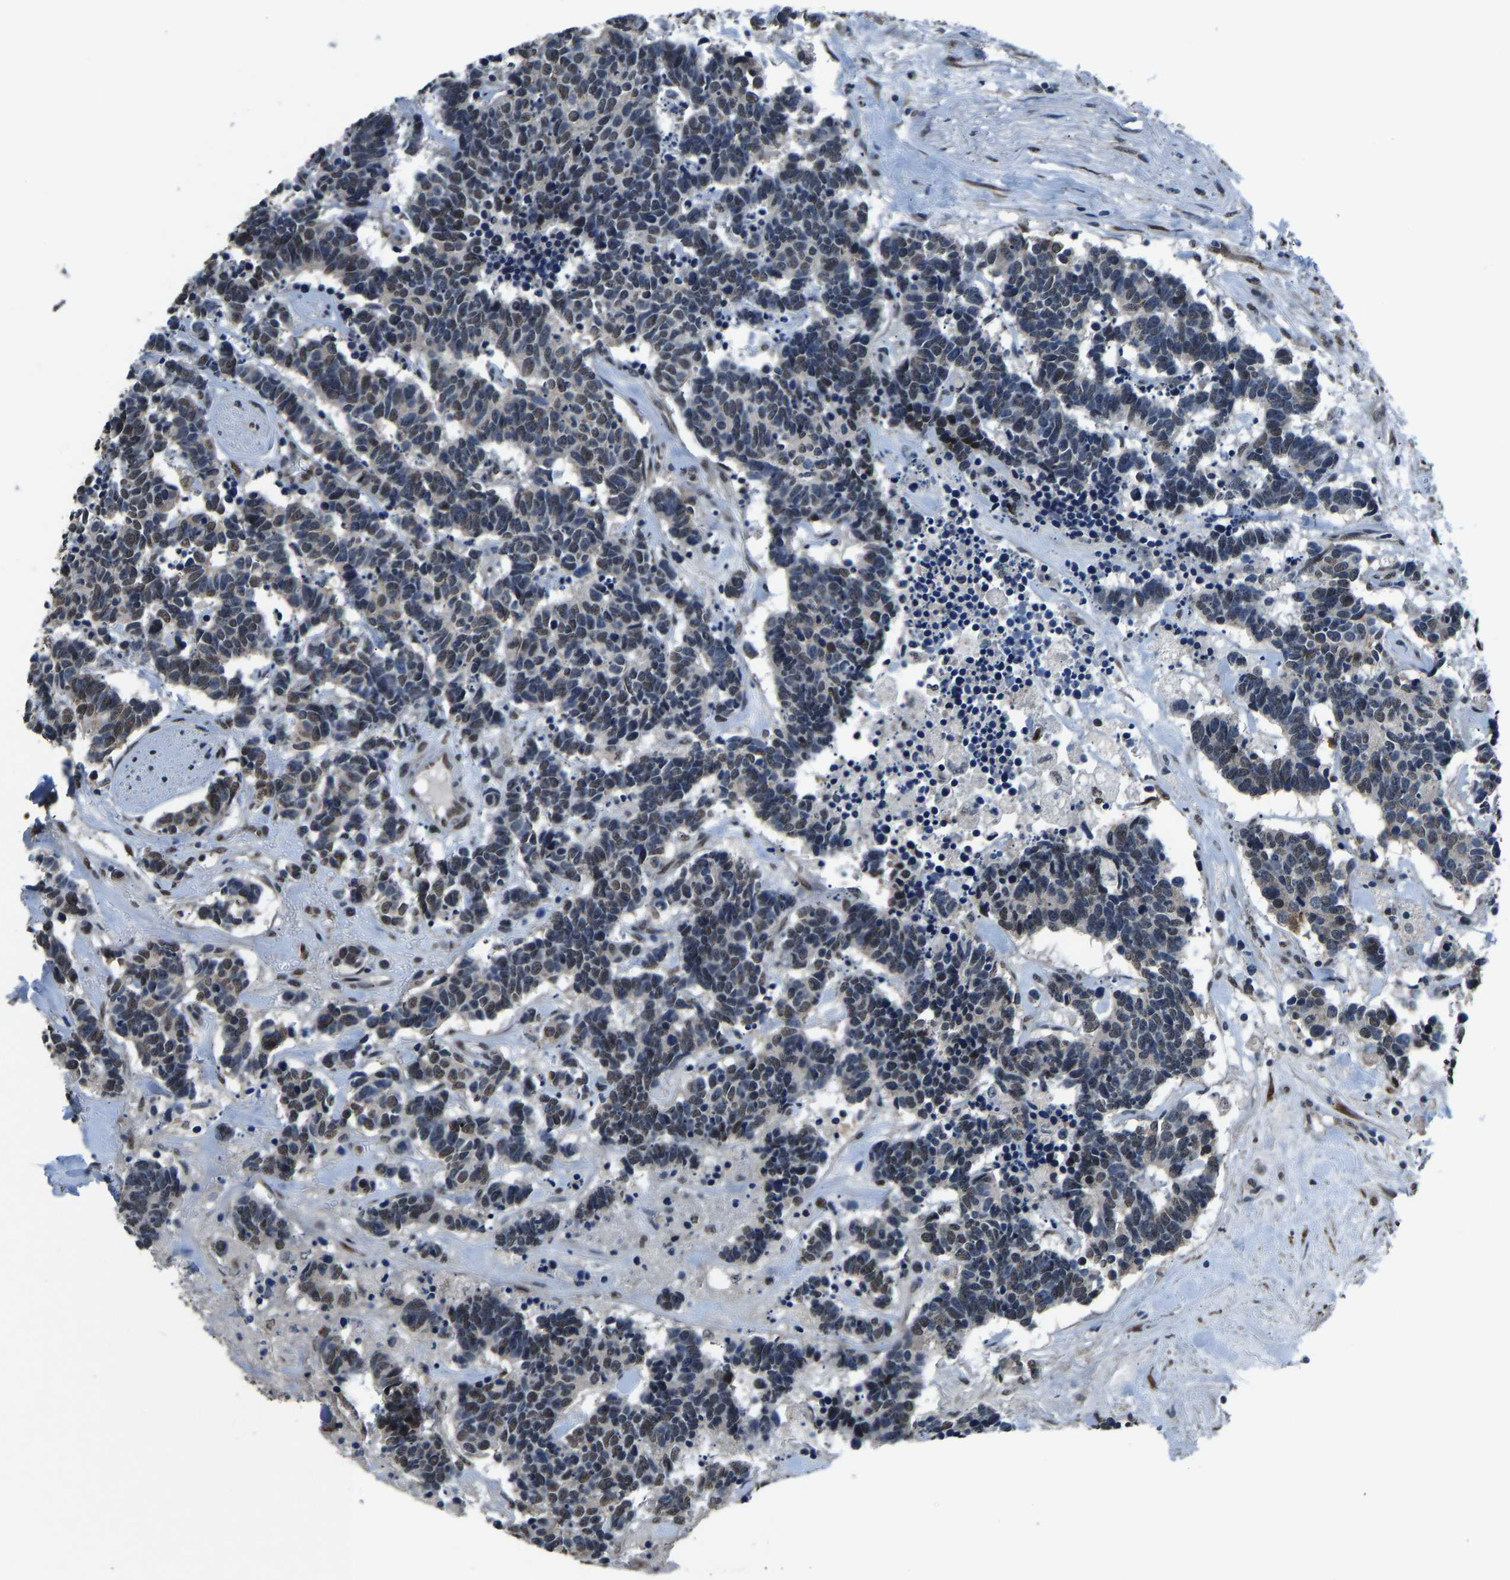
{"staining": {"intensity": "weak", "quantity": "<25%", "location": "nuclear"}, "tissue": "carcinoid", "cell_type": "Tumor cells", "image_type": "cancer", "snomed": [{"axis": "morphology", "description": "Carcinoma, NOS"}, {"axis": "morphology", "description": "Carcinoid, malignant, NOS"}, {"axis": "topography", "description": "Urinary bladder"}], "caption": "Immunohistochemistry (IHC) of human malignant carcinoid demonstrates no staining in tumor cells.", "gene": "FOS", "patient": {"sex": "male", "age": 57}}